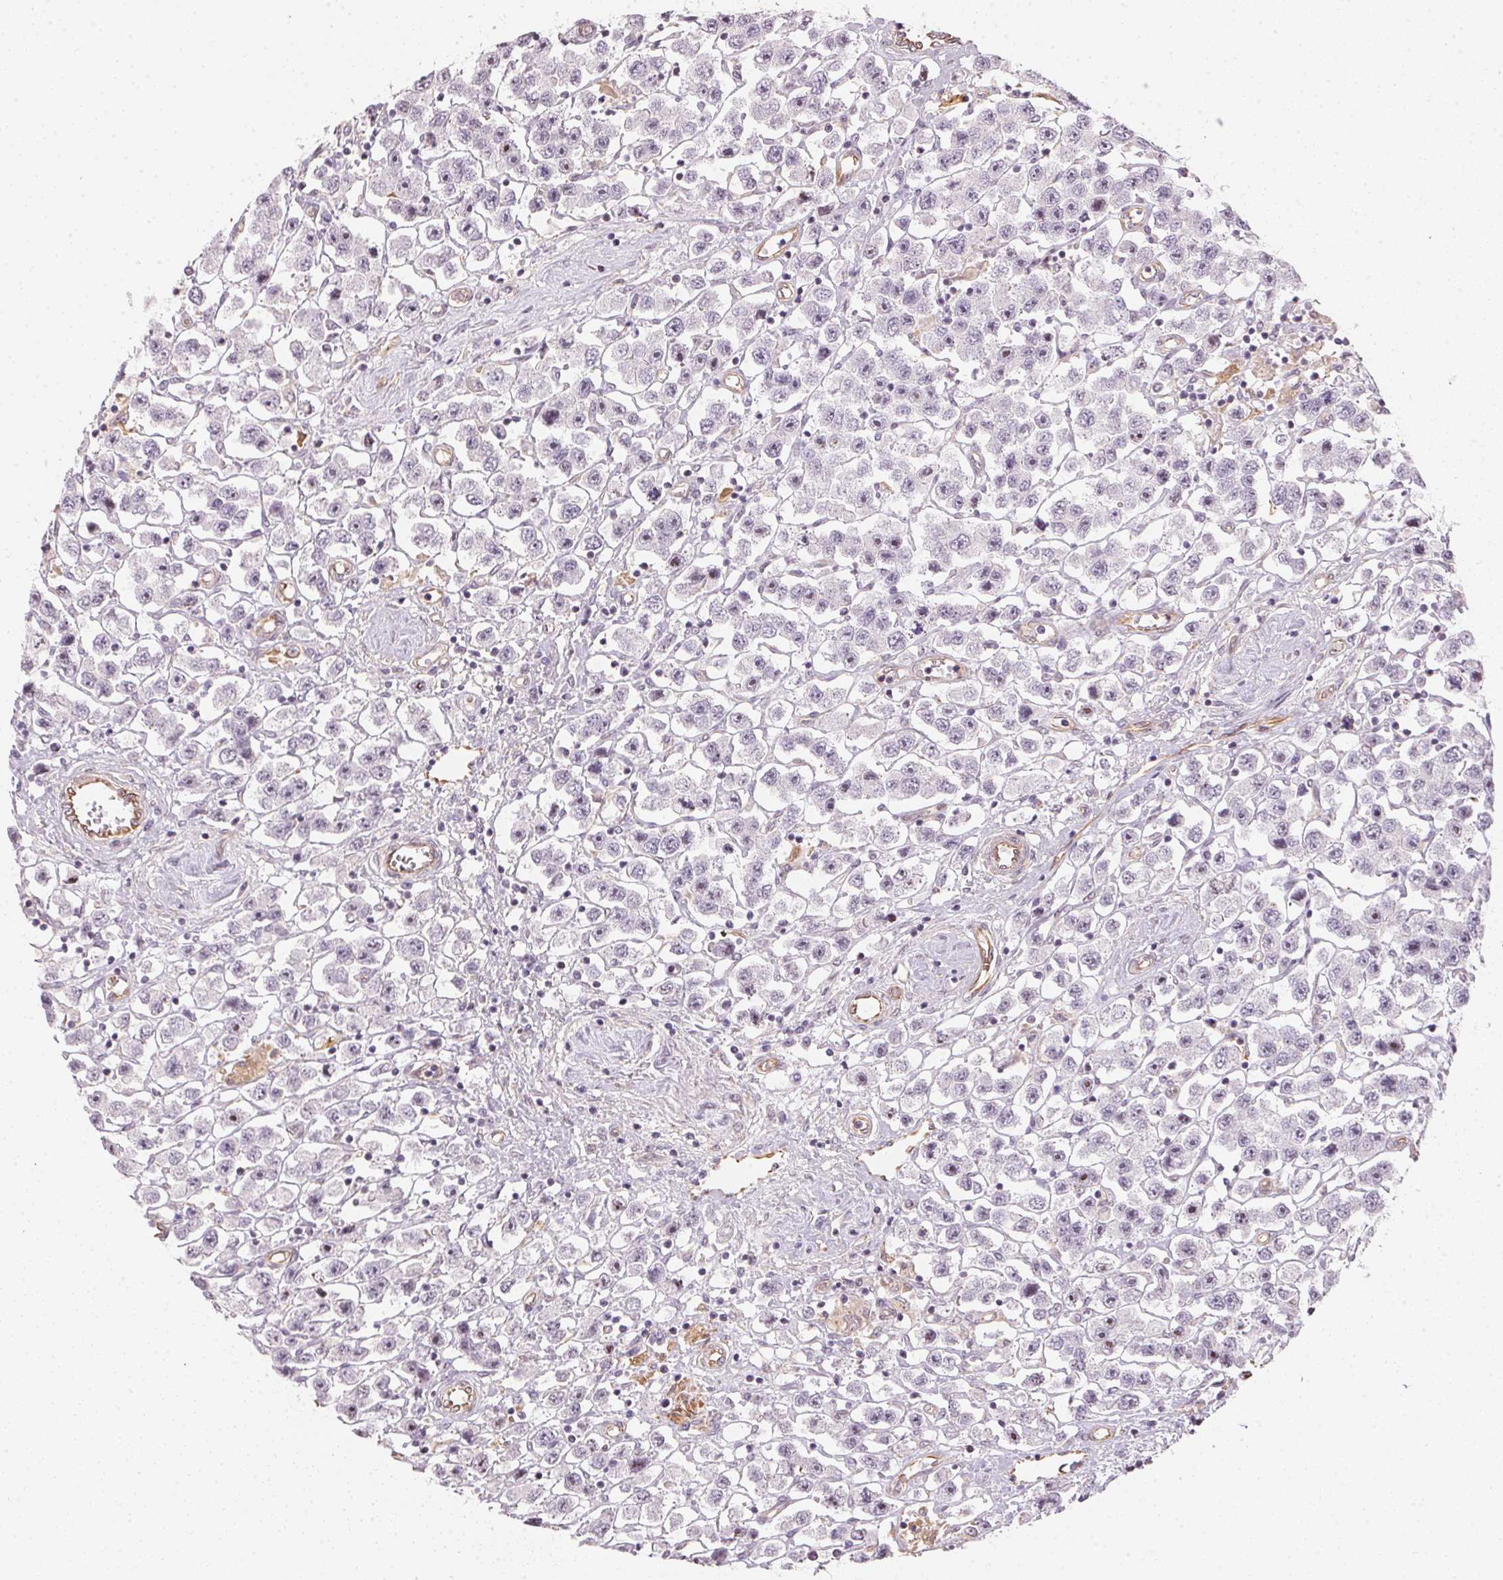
{"staining": {"intensity": "weak", "quantity": "<25%", "location": "nuclear"}, "tissue": "testis cancer", "cell_type": "Tumor cells", "image_type": "cancer", "snomed": [{"axis": "morphology", "description": "Seminoma, NOS"}, {"axis": "topography", "description": "Testis"}], "caption": "A photomicrograph of human testis cancer is negative for staining in tumor cells. The staining is performed using DAB brown chromogen with nuclei counter-stained in using hematoxylin.", "gene": "FOXR2", "patient": {"sex": "male", "age": 45}}